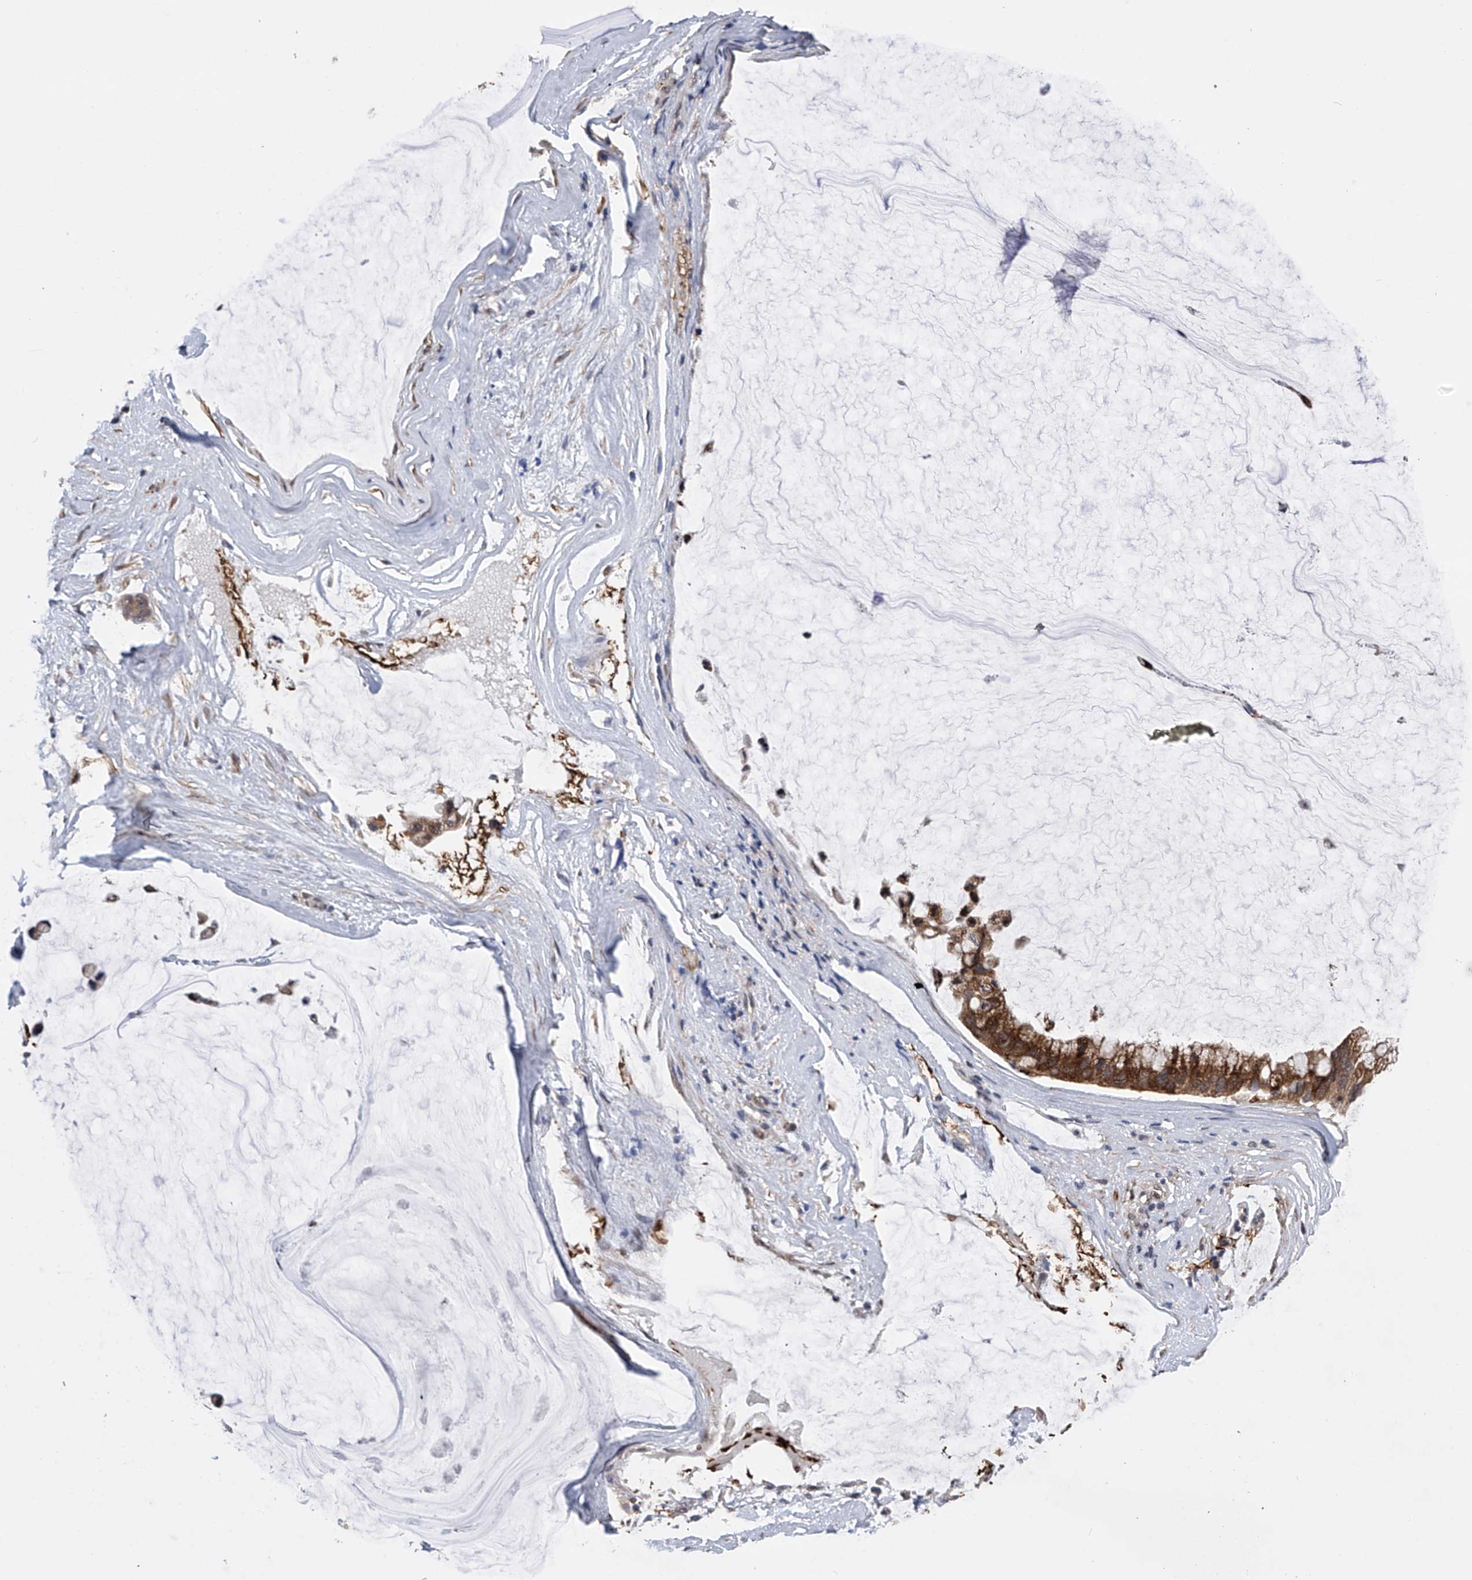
{"staining": {"intensity": "strong", "quantity": ">75%", "location": "cytoplasmic/membranous"}, "tissue": "ovarian cancer", "cell_type": "Tumor cells", "image_type": "cancer", "snomed": [{"axis": "morphology", "description": "Cystadenocarcinoma, mucinous, NOS"}, {"axis": "topography", "description": "Ovary"}], "caption": "Protein staining of ovarian cancer (mucinous cystadenocarcinoma) tissue shows strong cytoplasmic/membranous expression in about >75% of tumor cells.", "gene": "SPOCK1", "patient": {"sex": "female", "age": 39}}